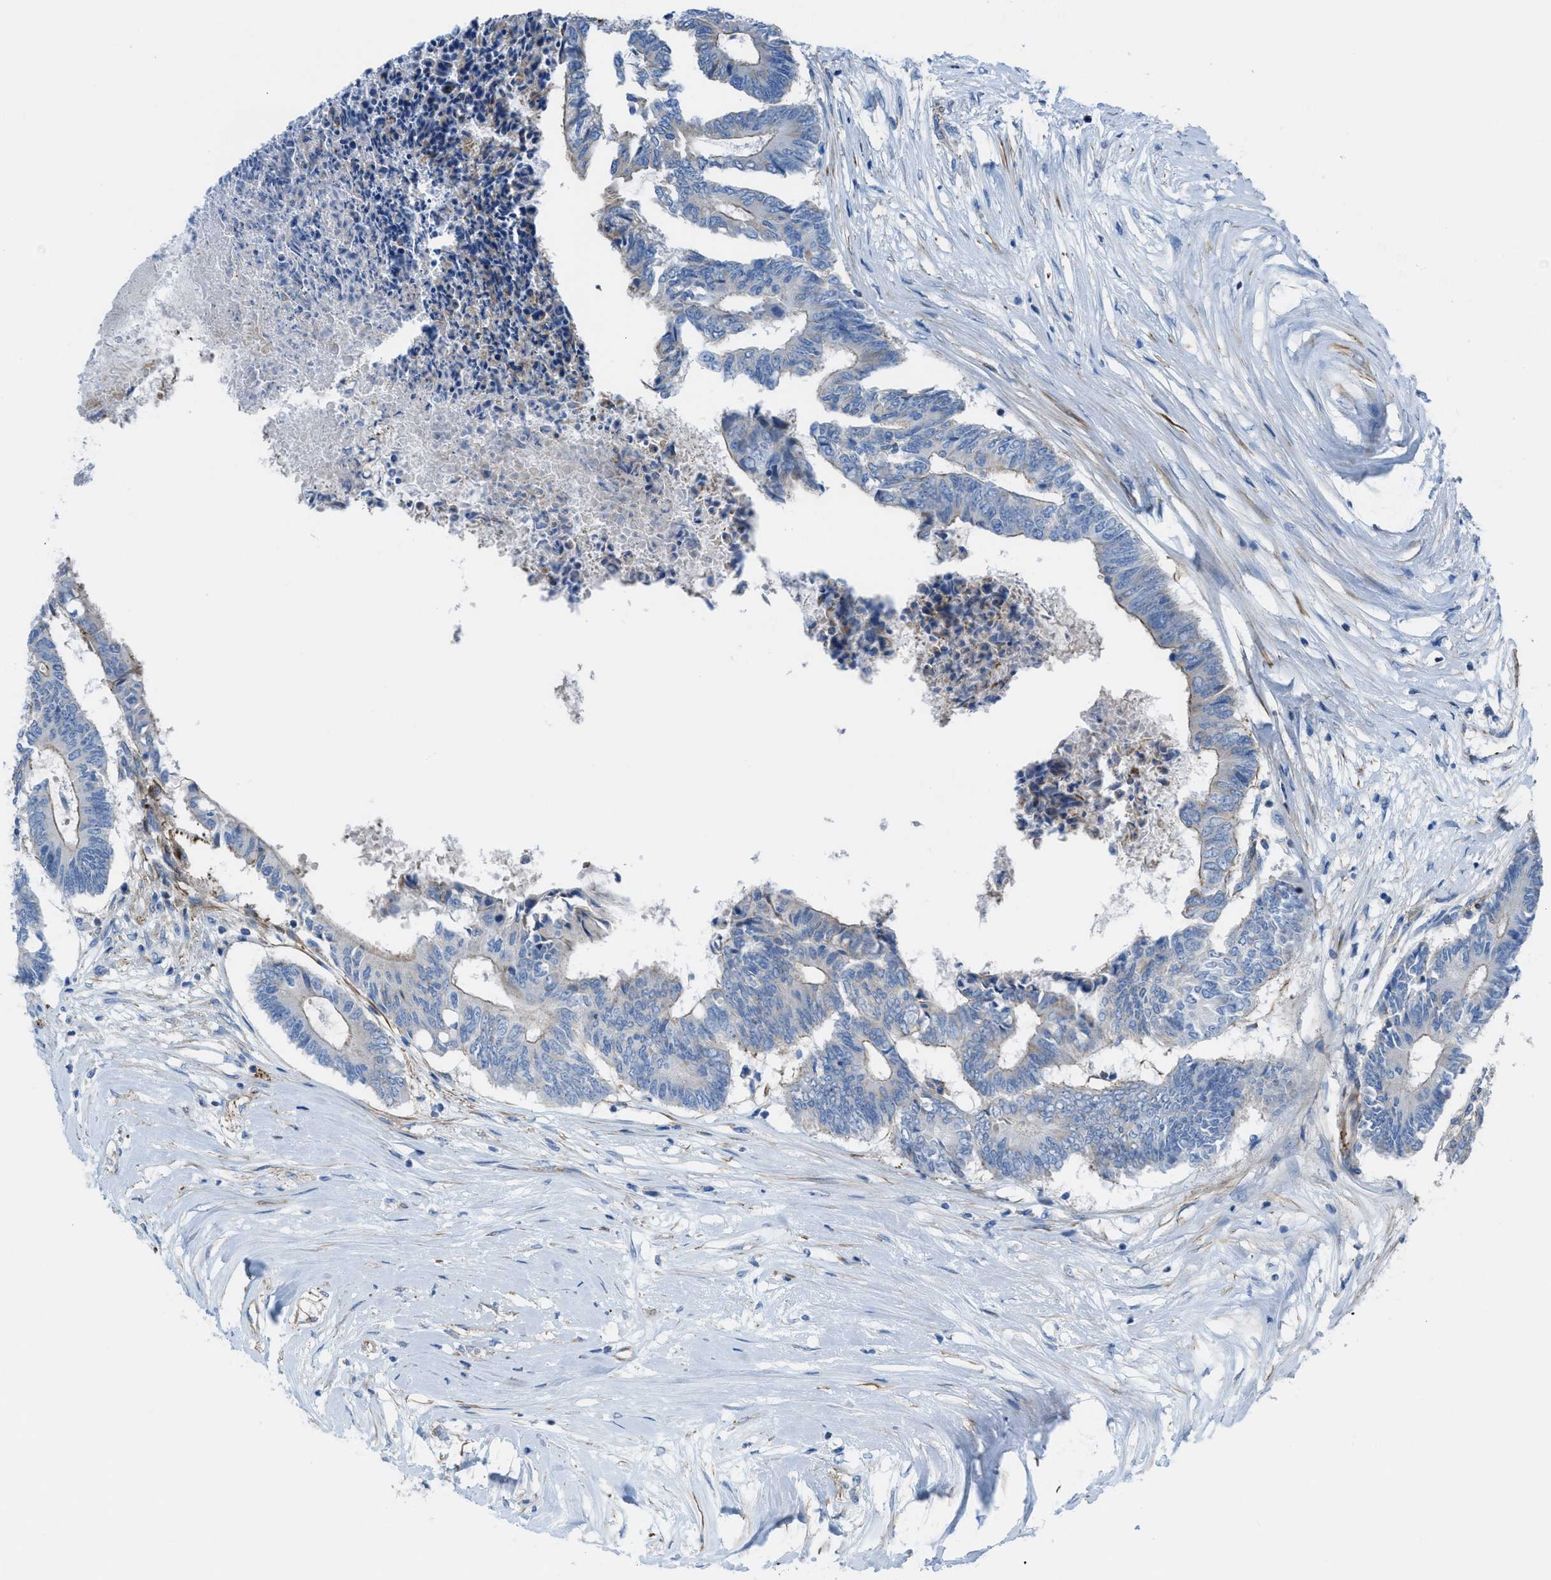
{"staining": {"intensity": "negative", "quantity": "none", "location": "none"}, "tissue": "colorectal cancer", "cell_type": "Tumor cells", "image_type": "cancer", "snomed": [{"axis": "morphology", "description": "Adenocarcinoma, NOS"}, {"axis": "topography", "description": "Rectum"}], "caption": "Photomicrograph shows no protein staining in tumor cells of adenocarcinoma (colorectal) tissue. (Stains: DAB immunohistochemistry with hematoxylin counter stain, Microscopy: brightfield microscopy at high magnification).", "gene": "KCNH7", "patient": {"sex": "male", "age": 63}}